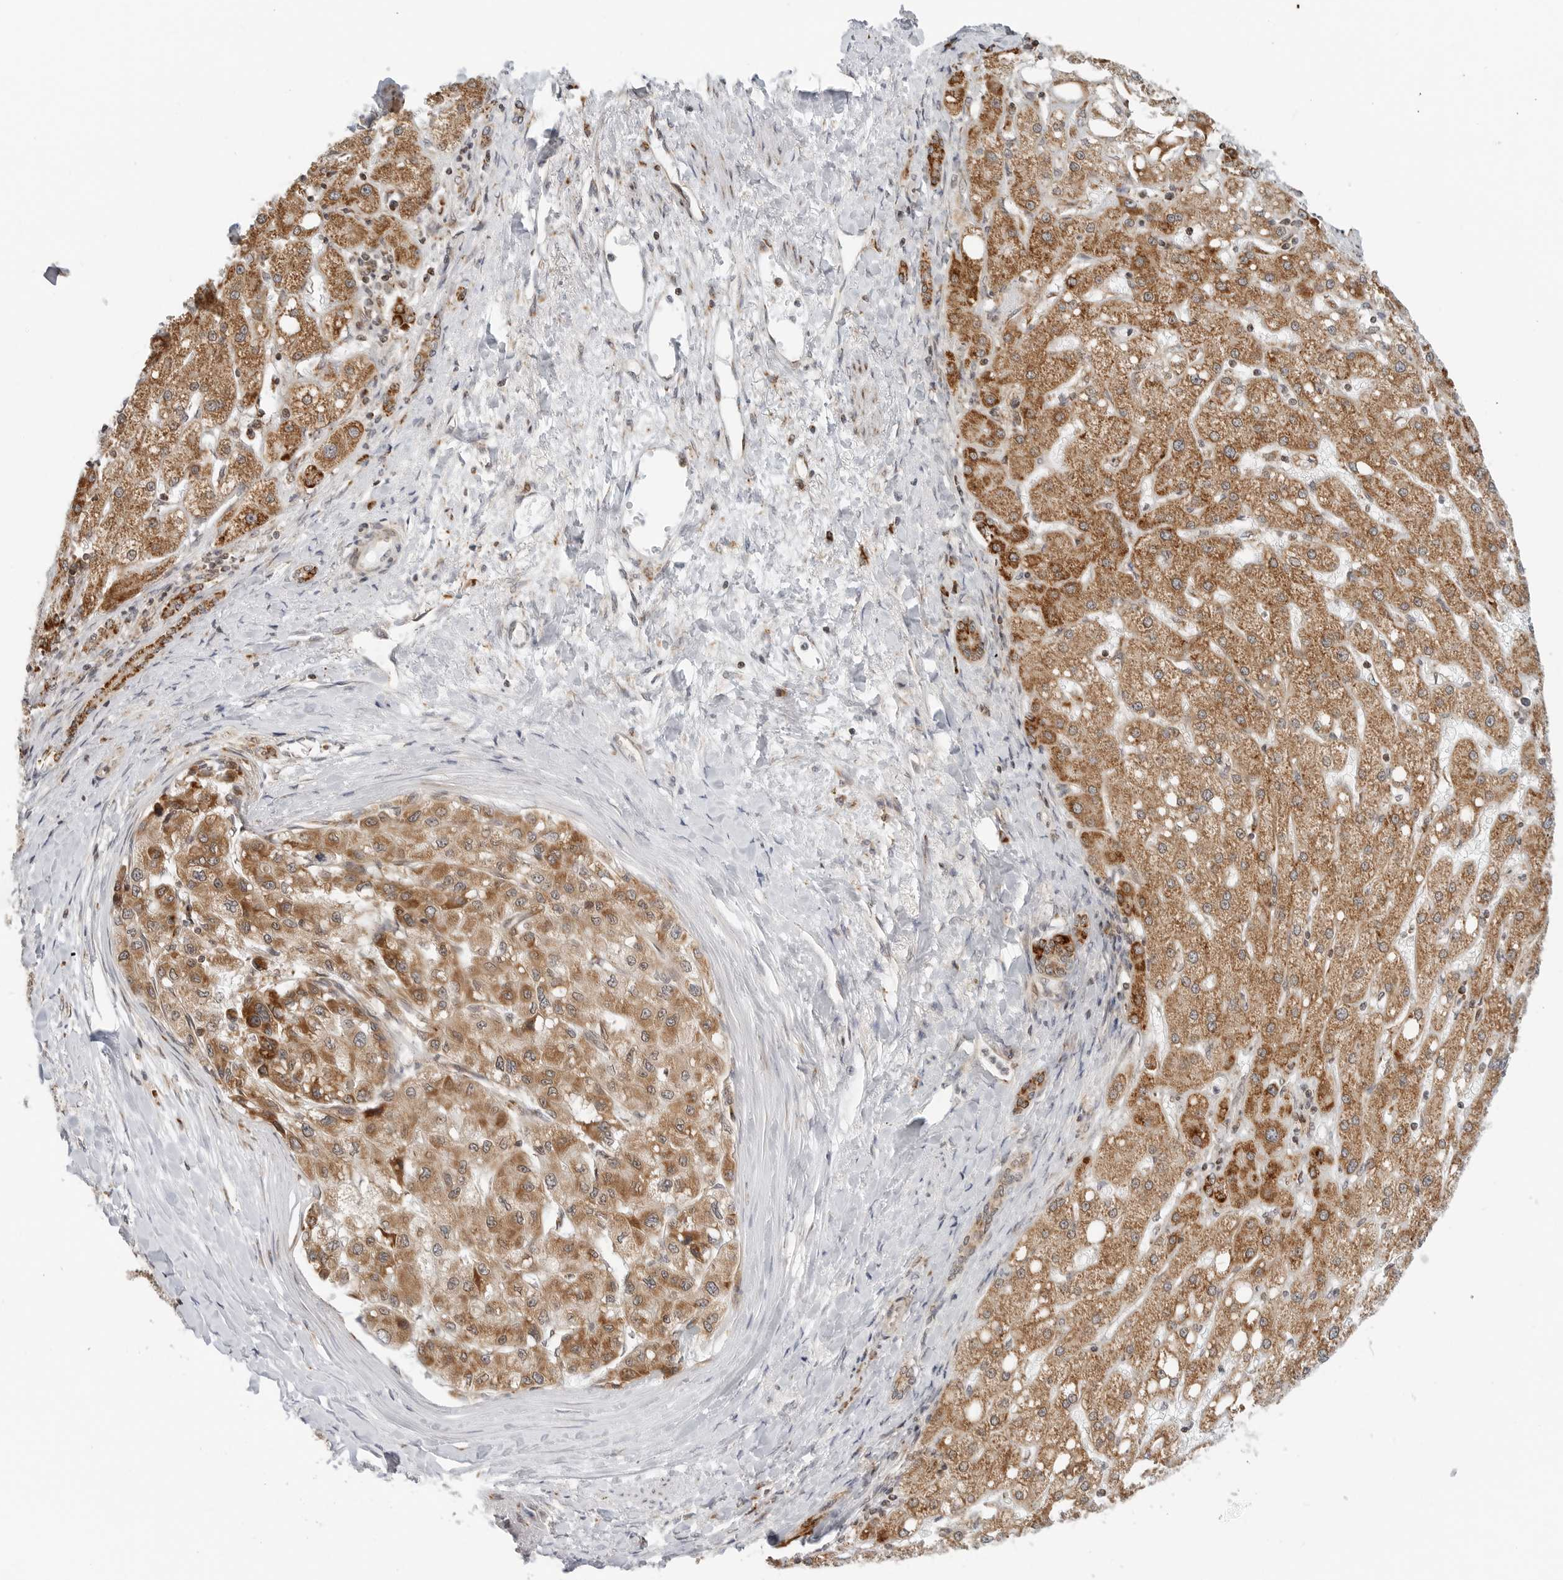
{"staining": {"intensity": "moderate", "quantity": ">75%", "location": "cytoplasmic/membranous"}, "tissue": "liver cancer", "cell_type": "Tumor cells", "image_type": "cancer", "snomed": [{"axis": "morphology", "description": "Carcinoma, Hepatocellular, NOS"}, {"axis": "topography", "description": "Liver"}], "caption": "About >75% of tumor cells in human liver cancer display moderate cytoplasmic/membranous protein expression as visualized by brown immunohistochemical staining.", "gene": "POLR3GL", "patient": {"sex": "male", "age": 80}}